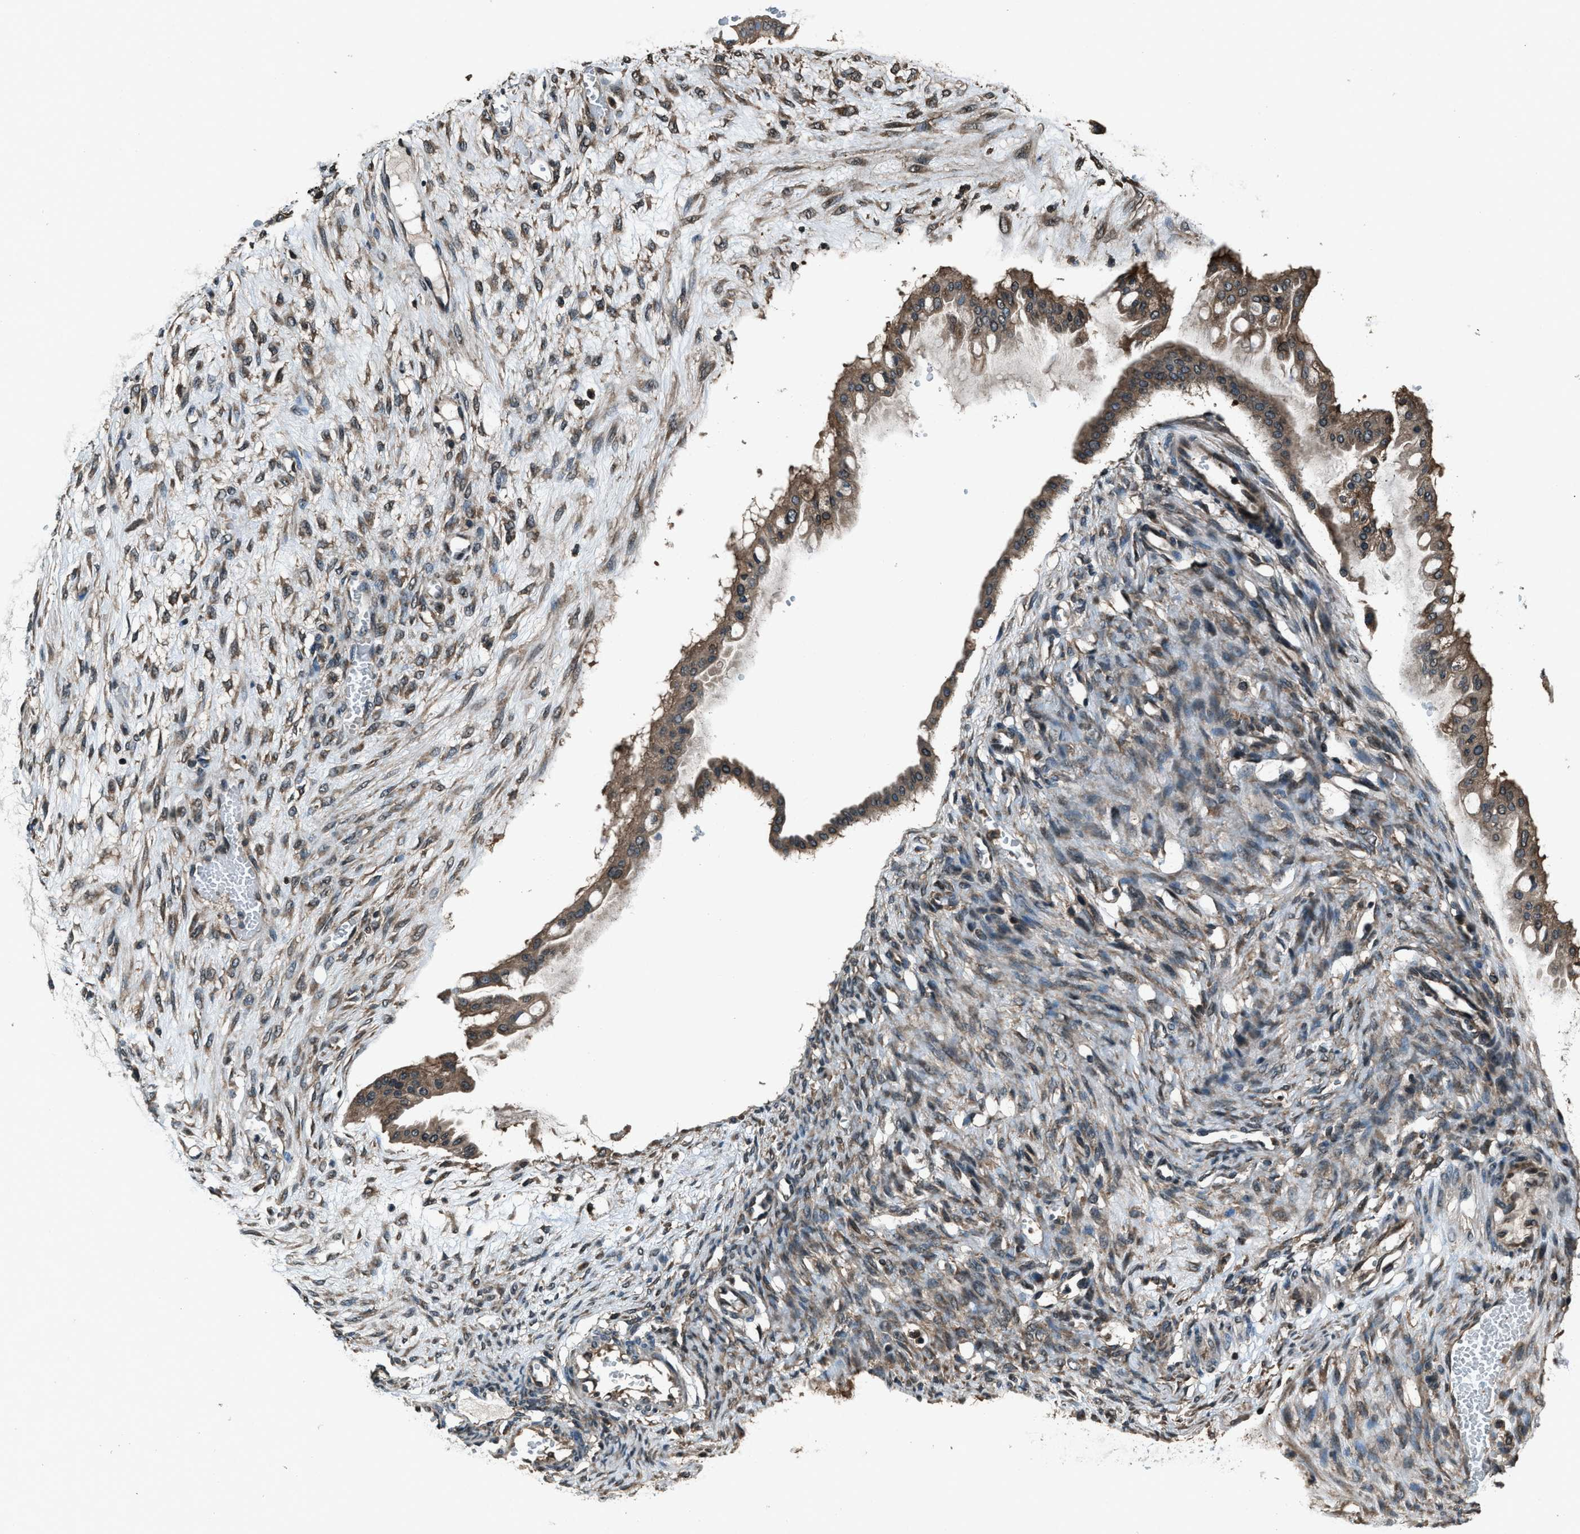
{"staining": {"intensity": "moderate", "quantity": ">75%", "location": "cytoplasmic/membranous"}, "tissue": "ovarian cancer", "cell_type": "Tumor cells", "image_type": "cancer", "snomed": [{"axis": "morphology", "description": "Cystadenocarcinoma, mucinous, NOS"}, {"axis": "topography", "description": "Ovary"}], "caption": "Protein analysis of ovarian cancer tissue exhibits moderate cytoplasmic/membranous expression in approximately >75% of tumor cells. The staining was performed using DAB to visualize the protein expression in brown, while the nuclei were stained in blue with hematoxylin (Magnification: 20x).", "gene": "TRIM4", "patient": {"sex": "female", "age": 73}}